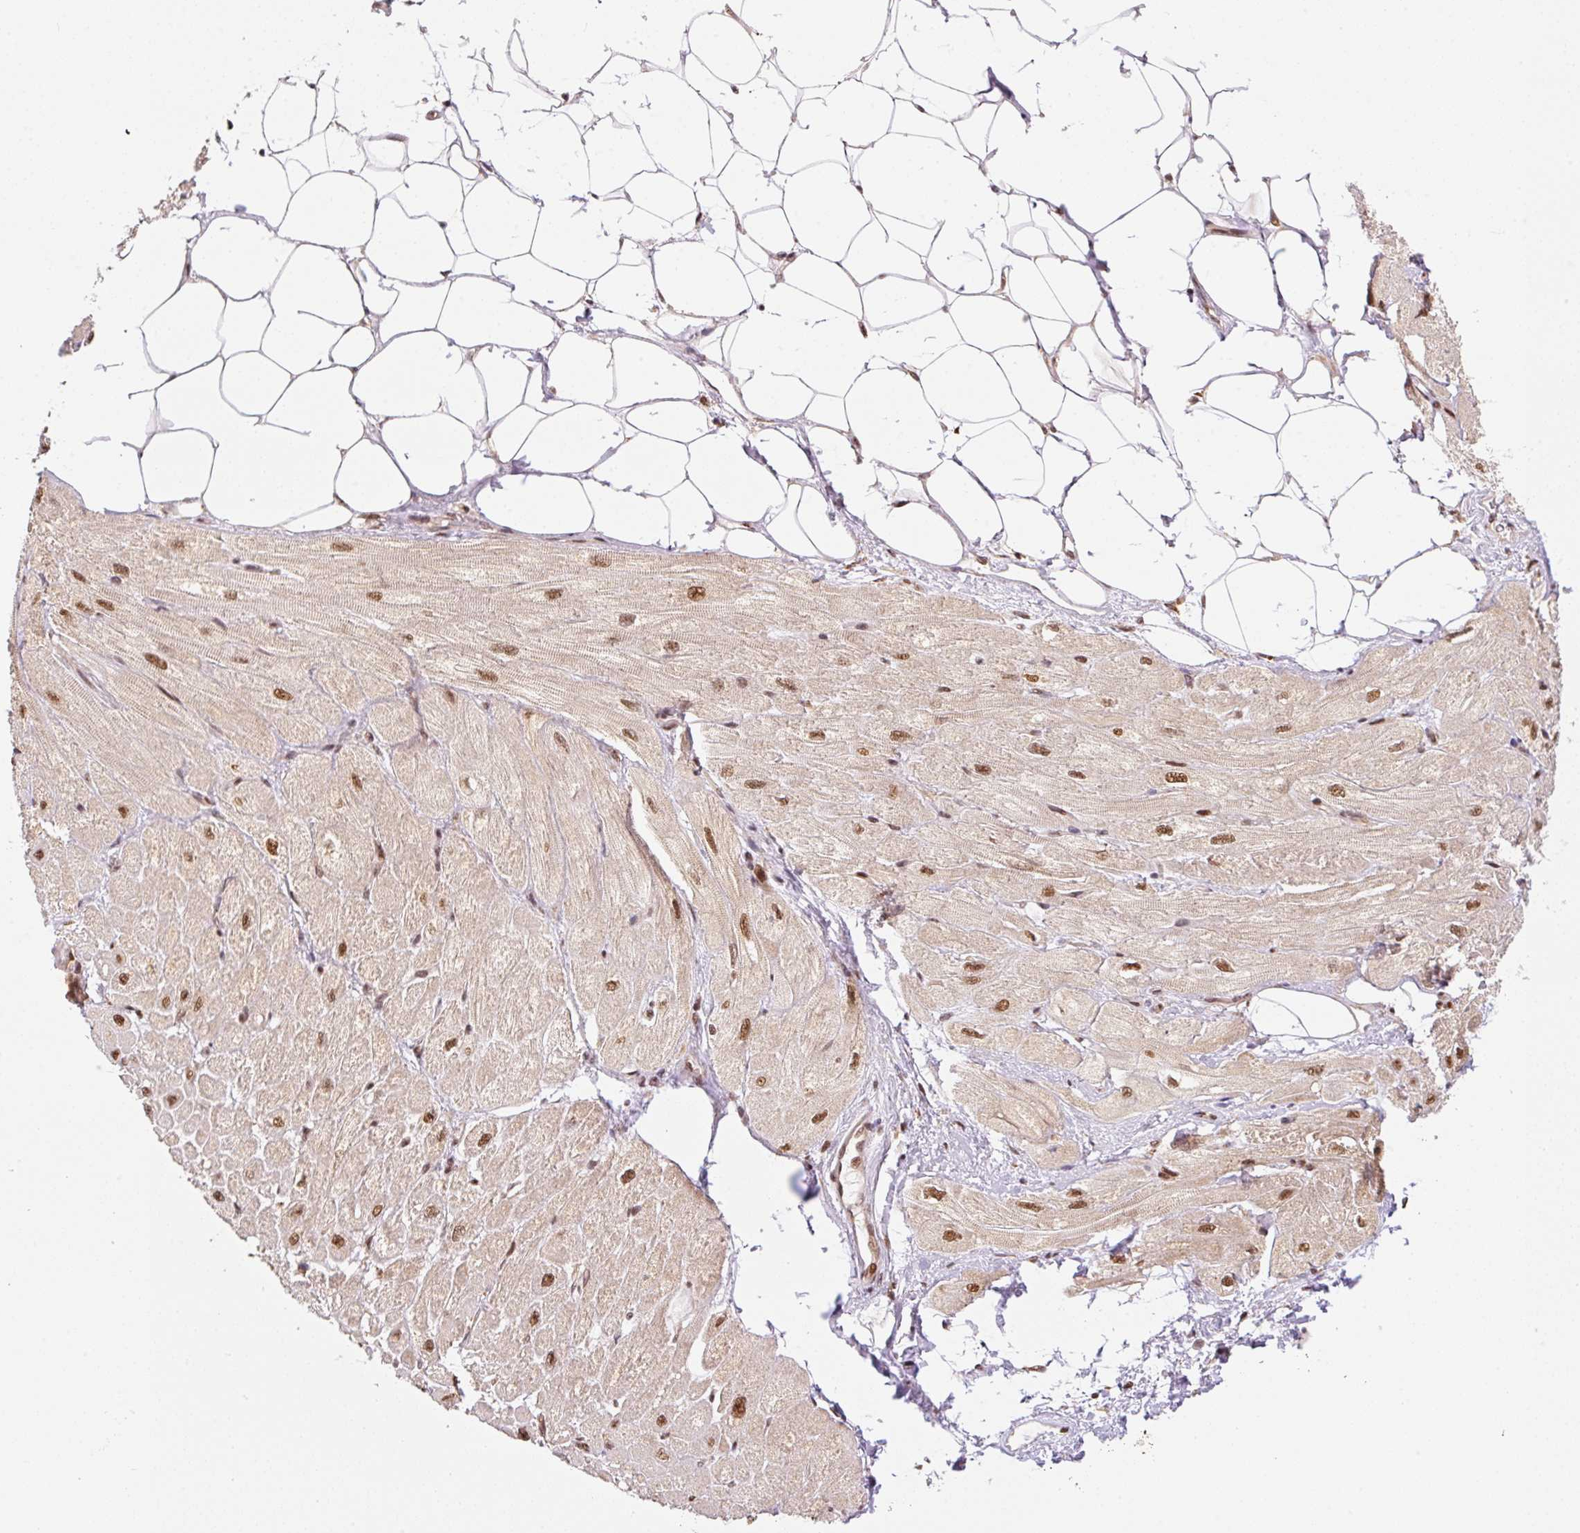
{"staining": {"intensity": "moderate", "quantity": ">75%", "location": "cytoplasmic/membranous,nuclear"}, "tissue": "heart muscle", "cell_type": "Cardiomyocytes", "image_type": "normal", "snomed": [{"axis": "morphology", "description": "Normal tissue, NOS"}, {"axis": "topography", "description": "Heart"}], "caption": "This photomicrograph demonstrates IHC staining of benign human heart muscle, with medium moderate cytoplasmic/membranous,nuclear staining in approximately >75% of cardiomyocytes.", "gene": "INTS8", "patient": {"sex": "male", "age": 62}}